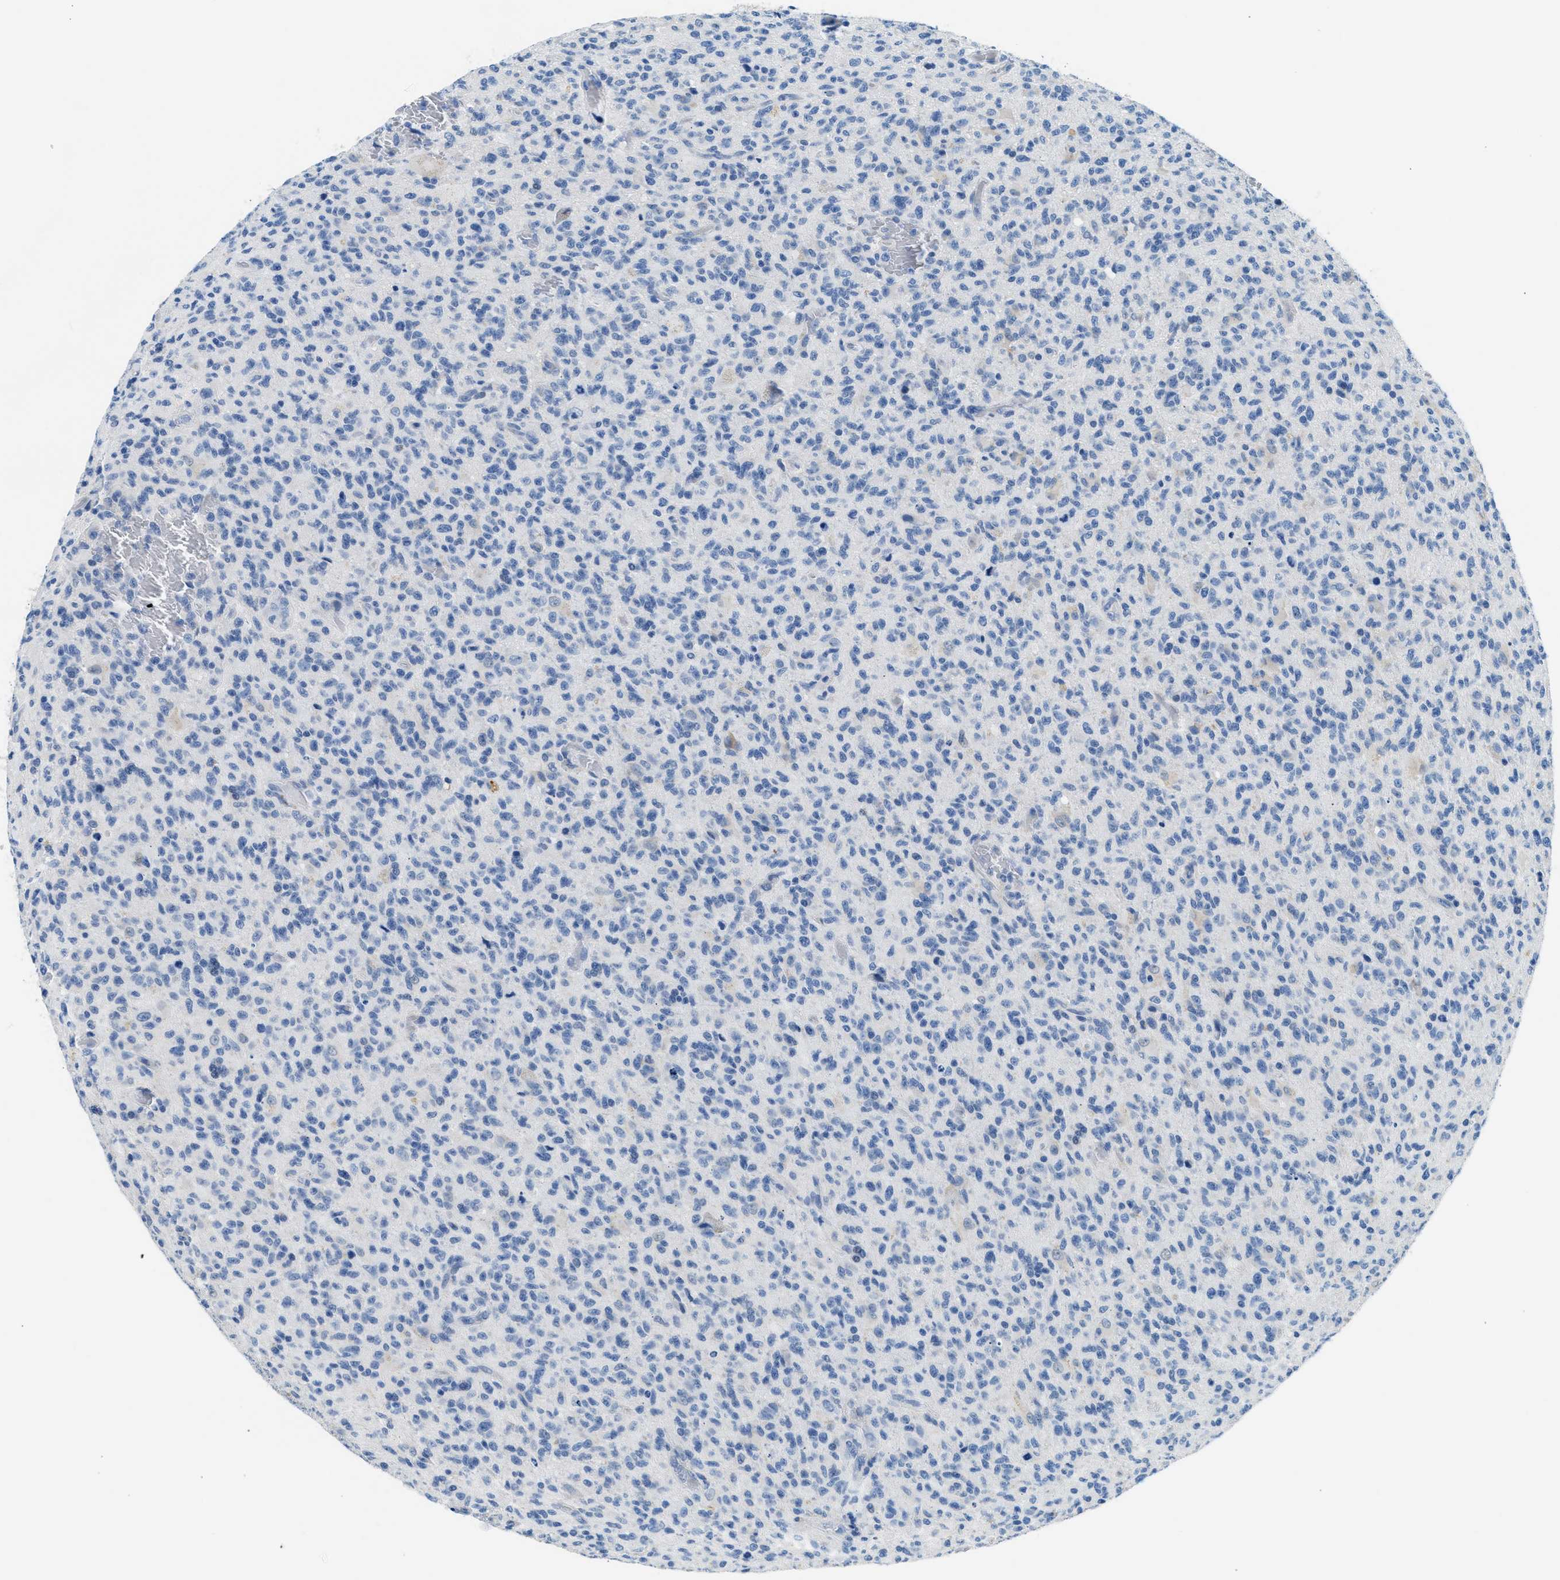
{"staining": {"intensity": "negative", "quantity": "none", "location": "none"}, "tissue": "glioma", "cell_type": "Tumor cells", "image_type": "cancer", "snomed": [{"axis": "morphology", "description": "Glioma, malignant, High grade"}, {"axis": "topography", "description": "Brain"}], "caption": "Tumor cells show no significant protein expression in malignant high-grade glioma.", "gene": "CLDN18", "patient": {"sex": "male", "age": 71}}